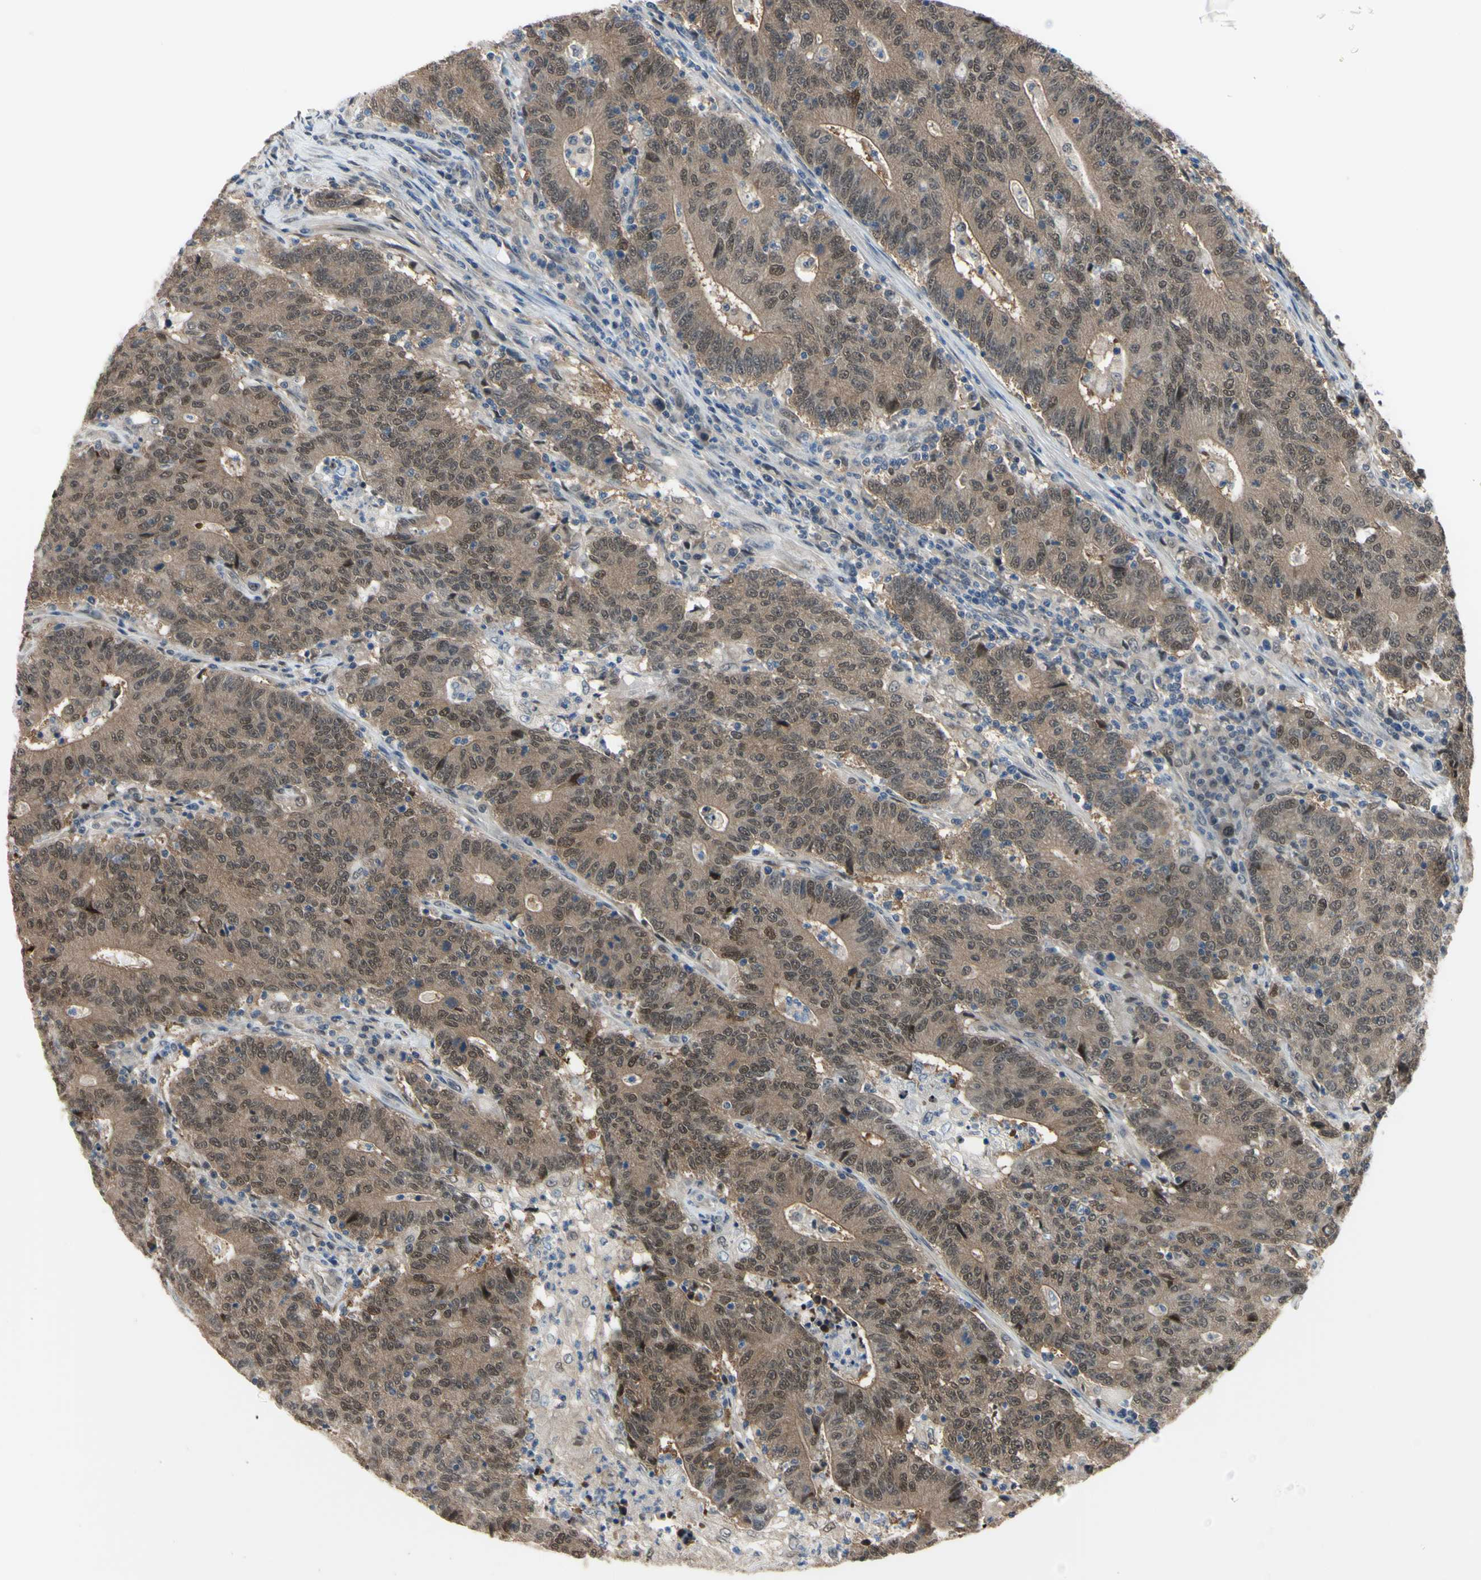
{"staining": {"intensity": "moderate", "quantity": ">75%", "location": "cytoplasmic/membranous,nuclear"}, "tissue": "colorectal cancer", "cell_type": "Tumor cells", "image_type": "cancer", "snomed": [{"axis": "morphology", "description": "Normal tissue, NOS"}, {"axis": "morphology", "description": "Adenocarcinoma, NOS"}, {"axis": "topography", "description": "Colon"}], "caption": "Immunohistochemistry (IHC) photomicrograph of neoplastic tissue: colorectal adenocarcinoma stained using IHC shows medium levels of moderate protein expression localized specifically in the cytoplasmic/membranous and nuclear of tumor cells, appearing as a cytoplasmic/membranous and nuclear brown color.", "gene": "HSPA4", "patient": {"sex": "female", "age": 75}}